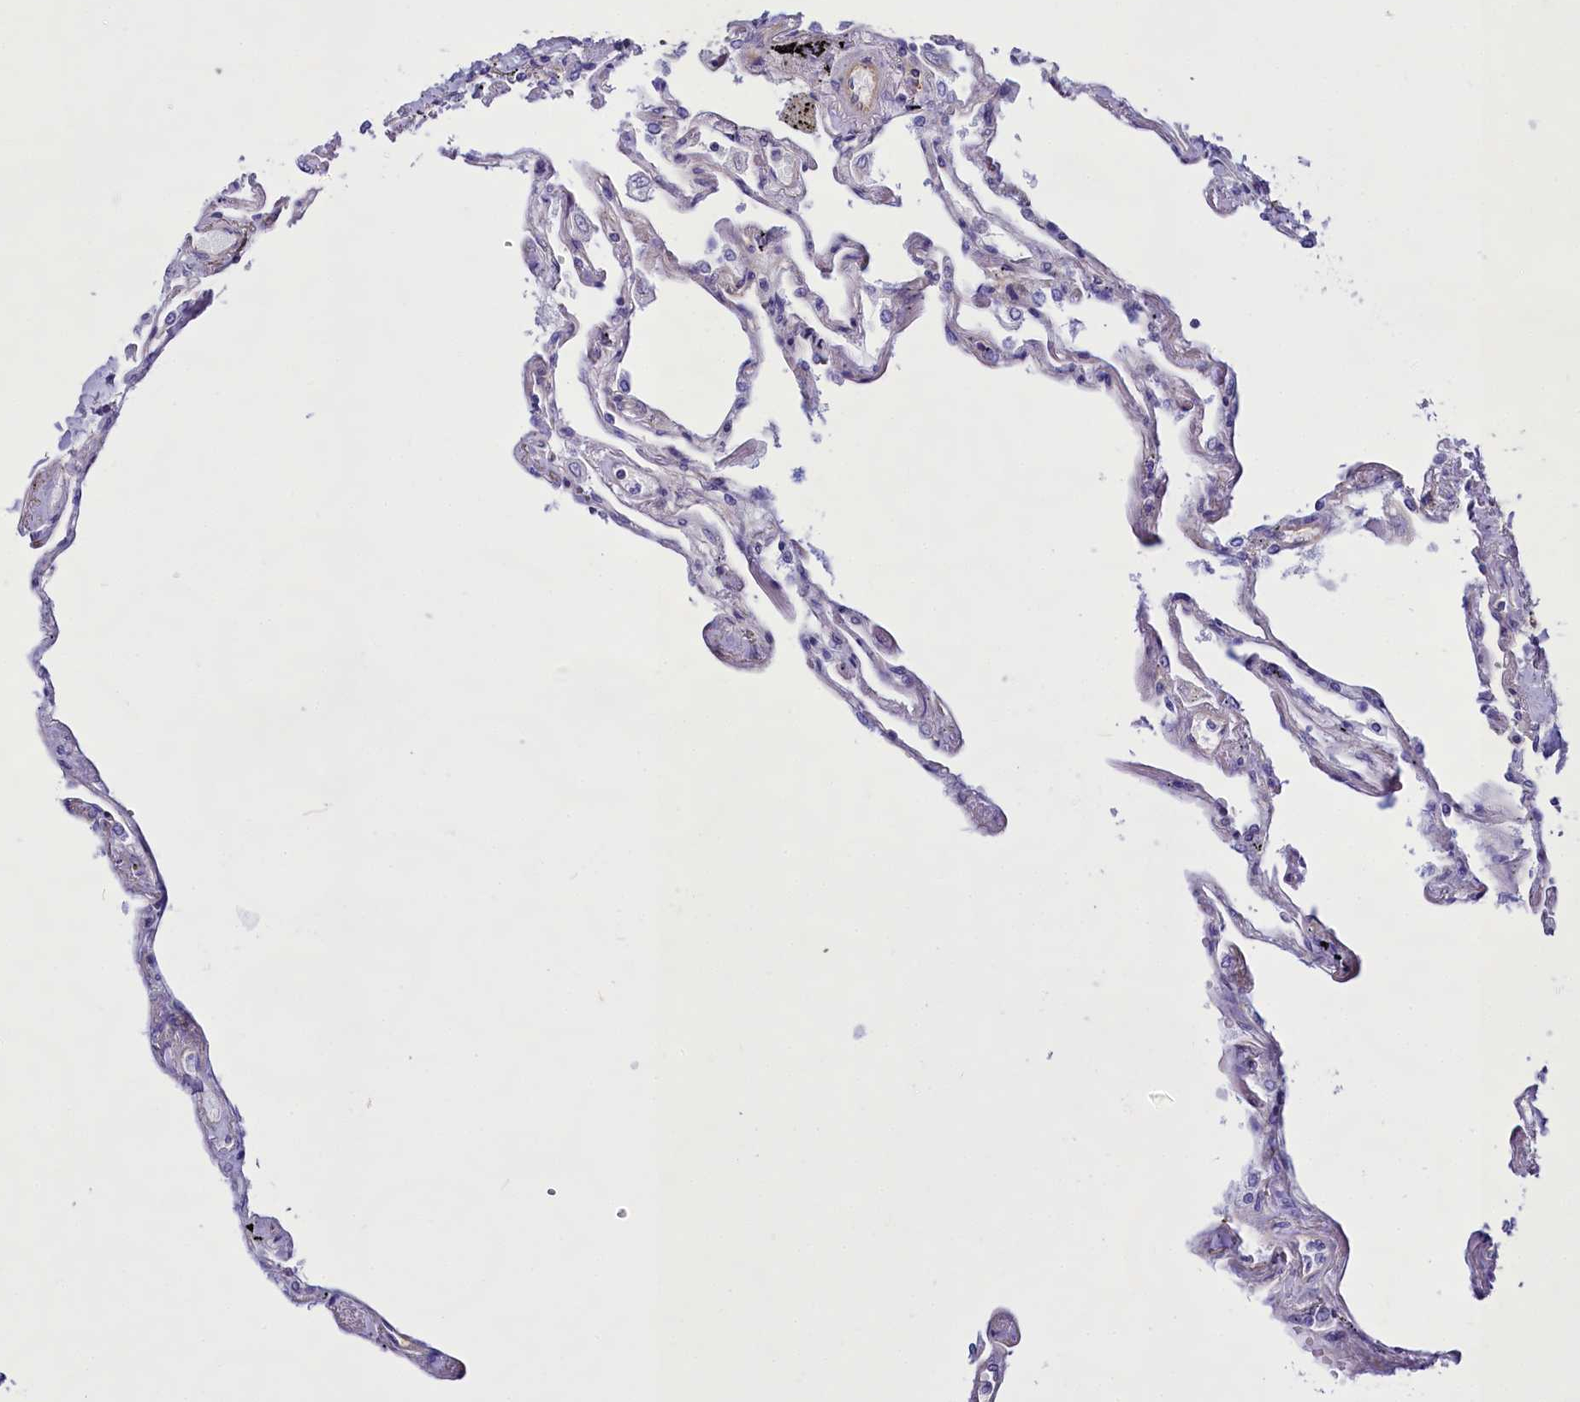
{"staining": {"intensity": "negative", "quantity": "none", "location": "none"}, "tissue": "lung", "cell_type": "Alveolar cells", "image_type": "normal", "snomed": [{"axis": "morphology", "description": "Normal tissue, NOS"}, {"axis": "topography", "description": "Lung"}], "caption": "DAB immunohistochemical staining of normal human lung exhibits no significant staining in alveolar cells. (IHC, brightfield microscopy, high magnification).", "gene": "CD99", "patient": {"sex": "female", "age": 67}}